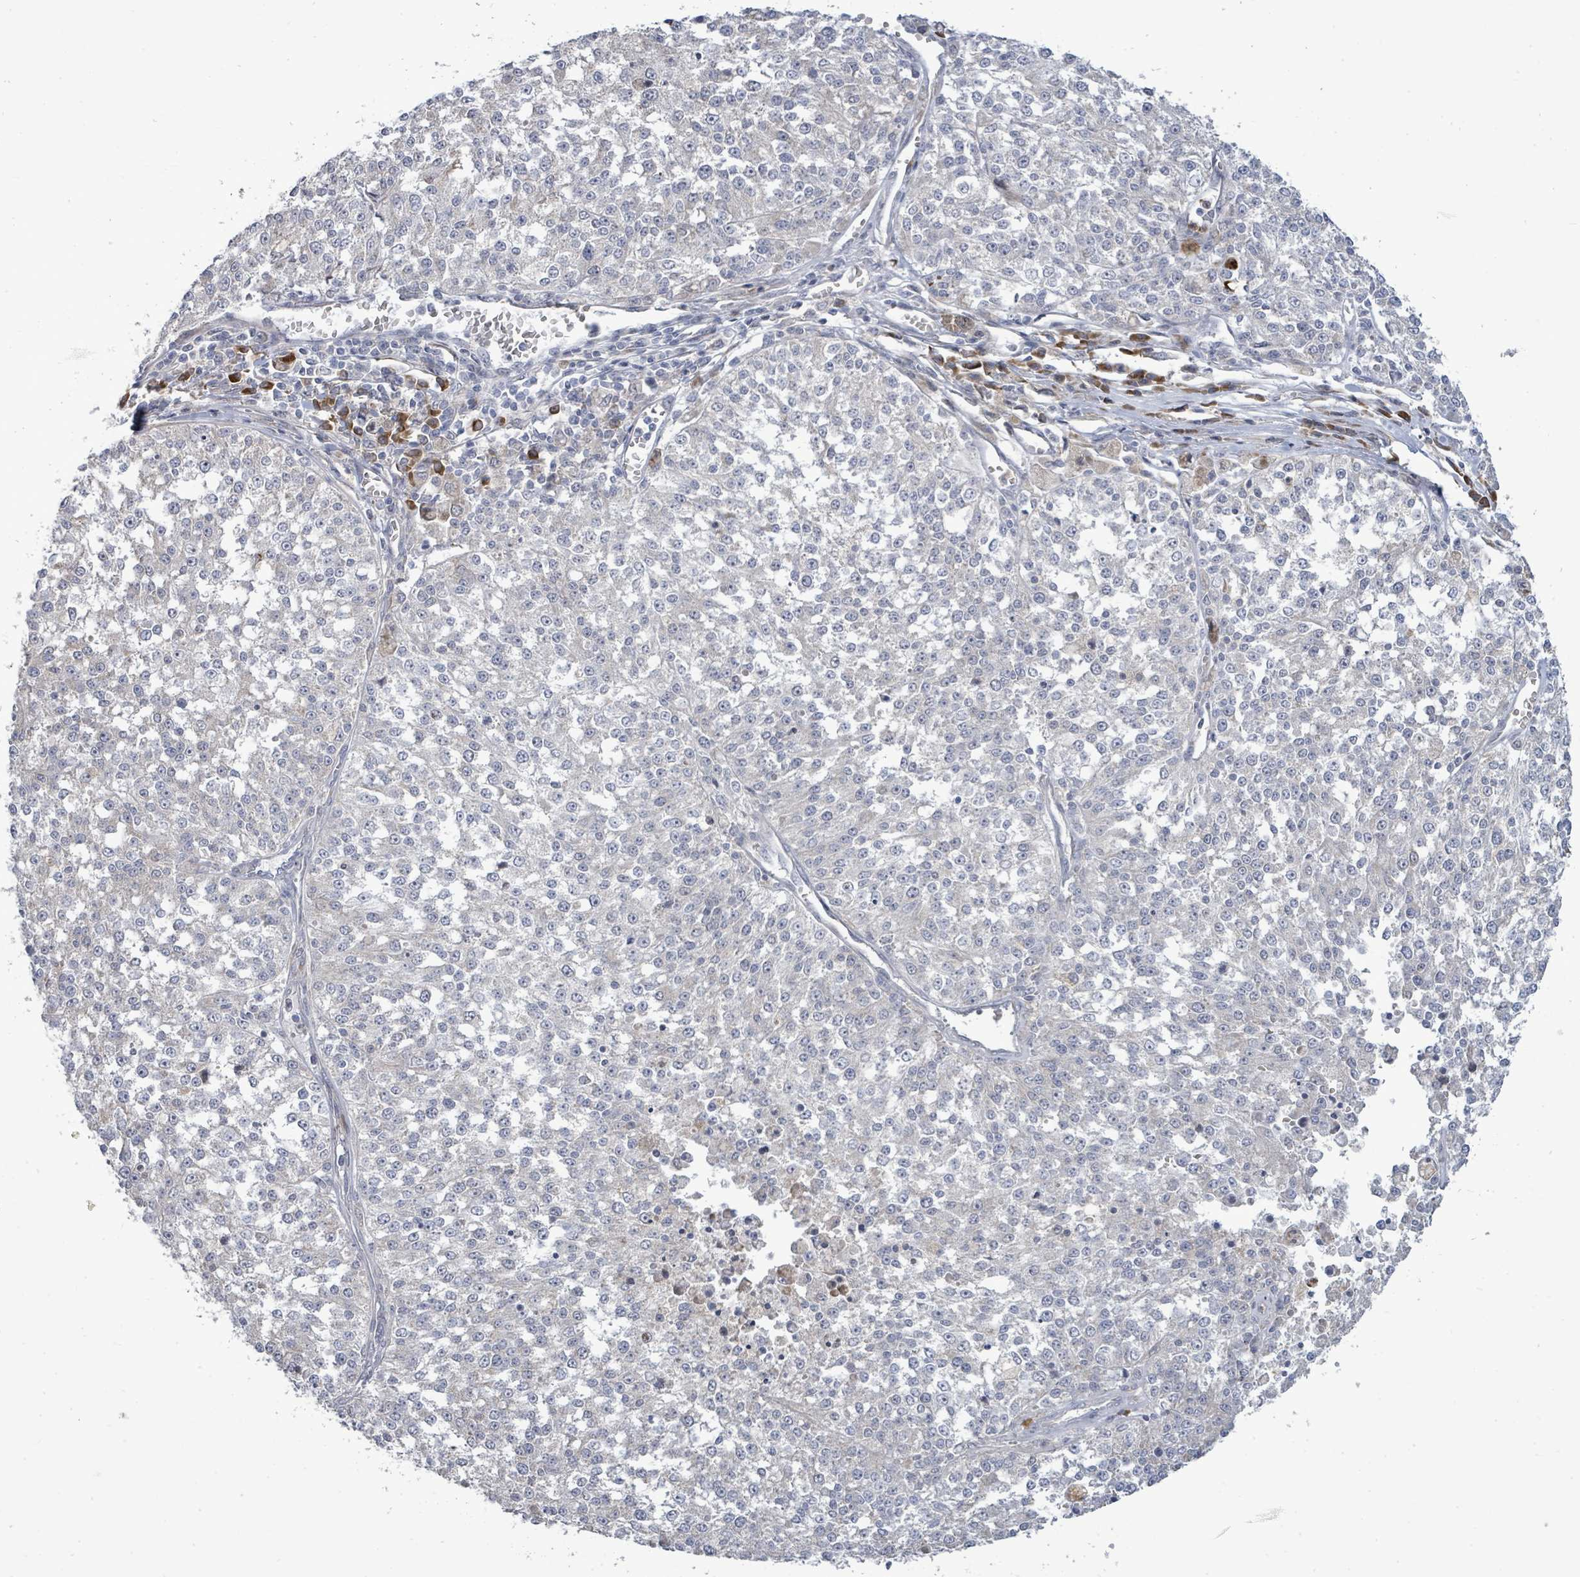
{"staining": {"intensity": "negative", "quantity": "none", "location": "none"}, "tissue": "melanoma", "cell_type": "Tumor cells", "image_type": "cancer", "snomed": [{"axis": "morphology", "description": "Malignant melanoma, NOS"}, {"axis": "topography", "description": "Skin"}], "caption": "A photomicrograph of human malignant melanoma is negative for staining in tumor cells.", "gene": "SAR1A", "patient": {"sex": "female", "age": 64}}